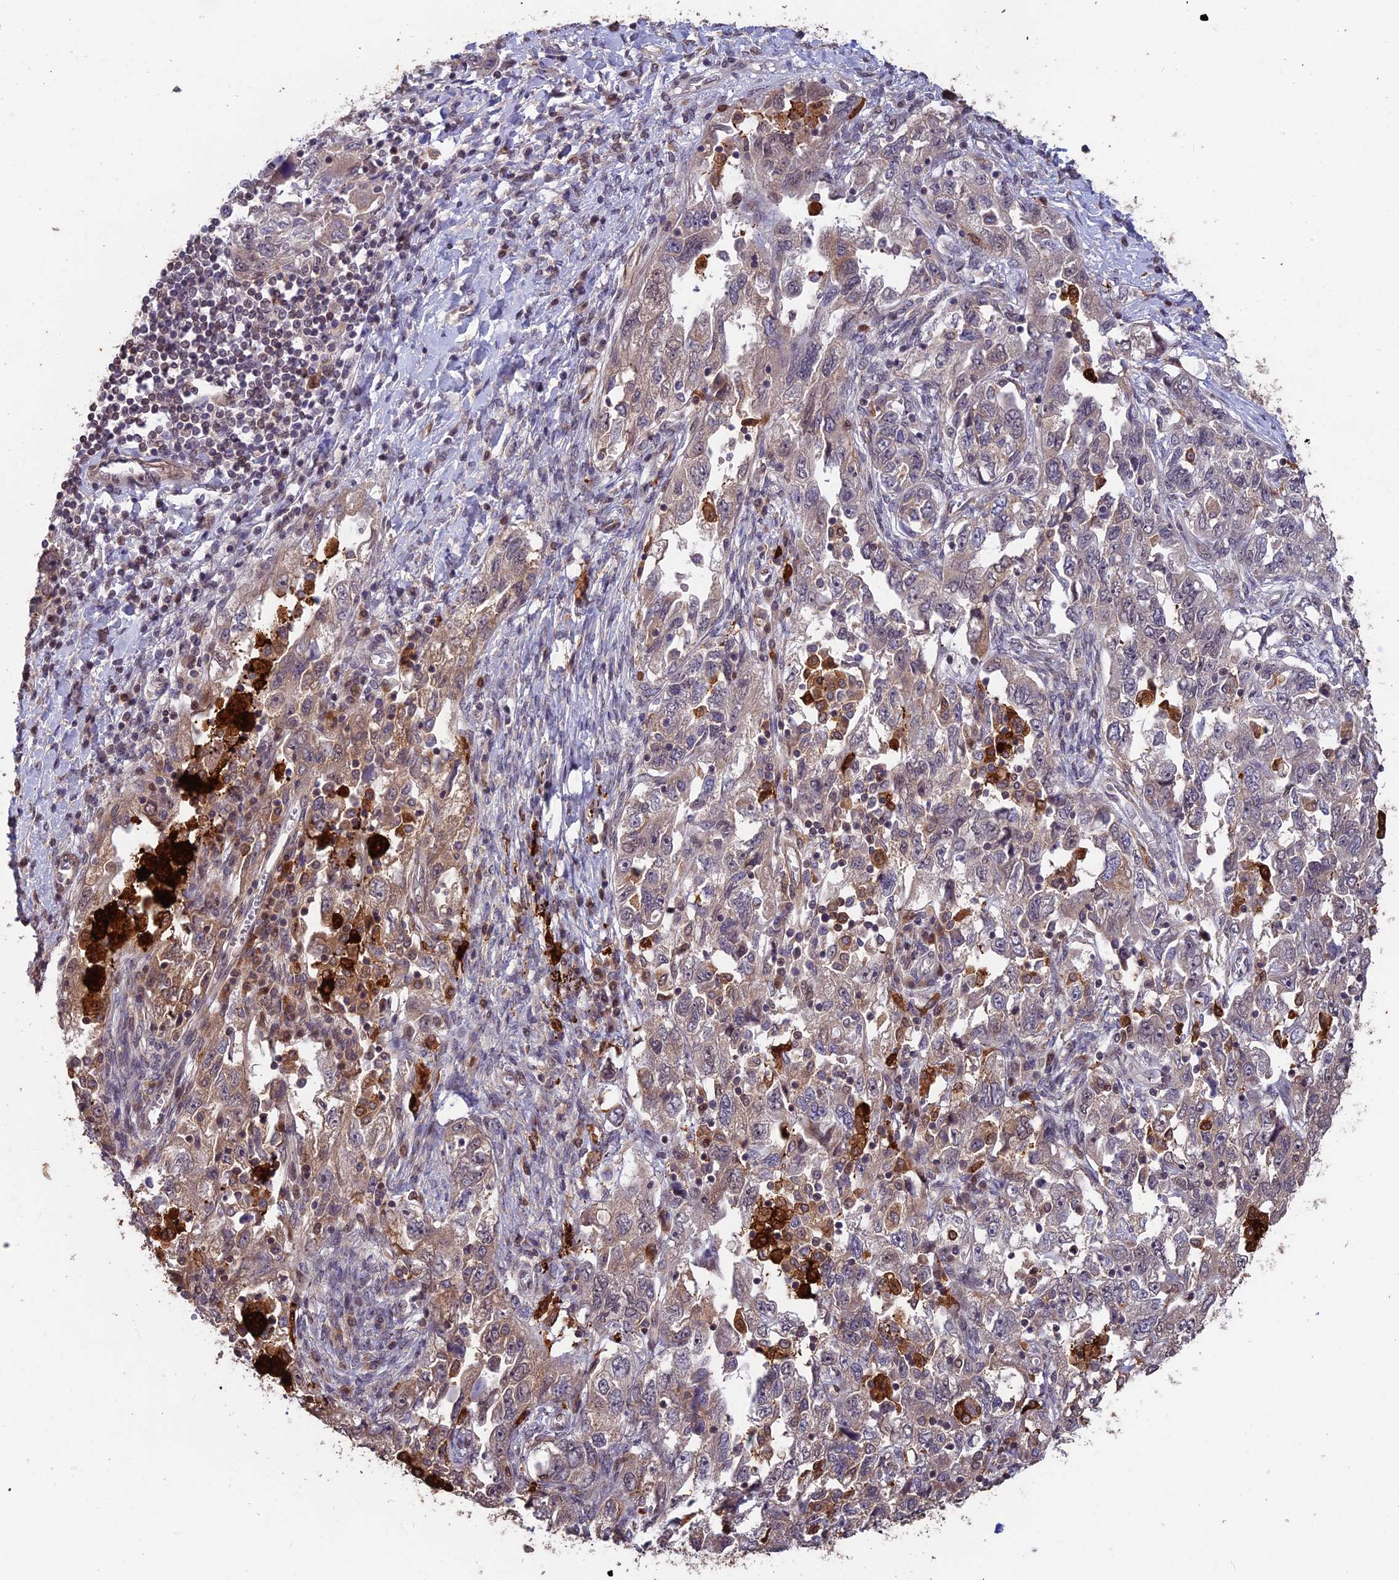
{"staining": {"intensity": "weak", "quantity": "25%-75%", "location": "cytoplasmic/membranous"}, "tissue": "ovarian cancer", "cell_type": "Tumor cells", "image_type": "cancer", "snomed": [{"axis": "morphology", "description": "Carcinoma, NOS"}, {"axis": "morphology", "description": "Cystadenocarcinoma, serous, NOS"}, {"axis": "topography", "description": "Ovary"}], "caption": "Immunohistochemical staining of ovarian cancer demonstrates weak cytoplasmic/membranous protein expression in about 25%-75% of tumor cells.", "gene": "MAST2", "patient": {"sex": "female", "age": 69}}